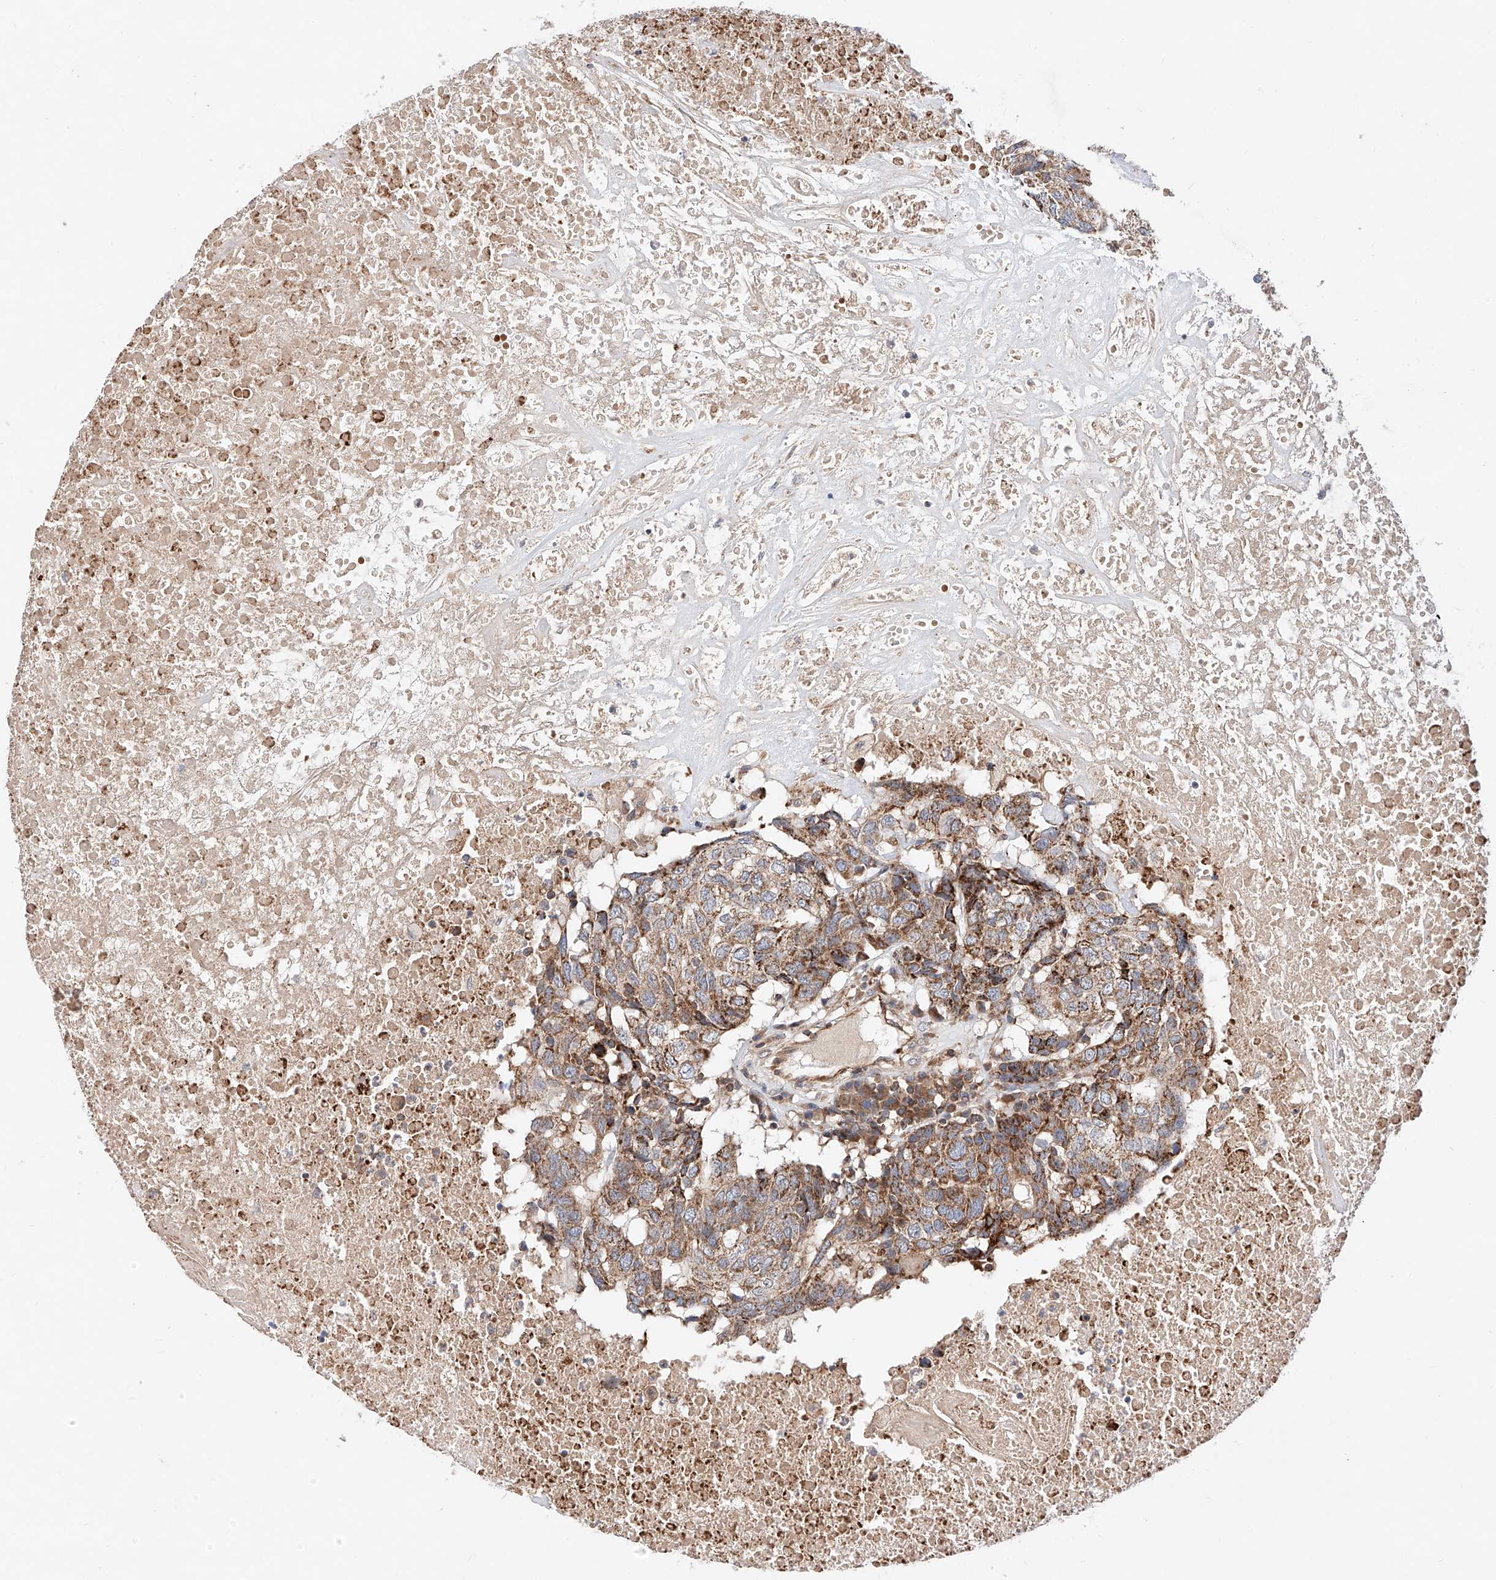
{"staining": {"intensity": "moderate", "quantity": ">75%", "location": "cytoplasmic/membranous"}, "tissue": "head and neck cancer", "cell_type": "Tumor cells", "image_type": "cancer", "snomed": [{"axis": "morphology", "description": "Squamous cell carcinoma, NOS"}, {"axis": "topography", "description": "Head-Neck"}], "caption": "Squamous cell carcinoma (head and neck) stained with DAB (3,3'-diaminobenzidine) immunohistochemistry exhibits medium levels of moderate cytoplasmic/membranous positivity in about >75% of tumor cells. (DAB (3,3'-diaminobenzidine) IHC with brightfield microscopy, high magnification).", "gene": "NR1D1", "patient": {"sex": "male", "age": 66}}